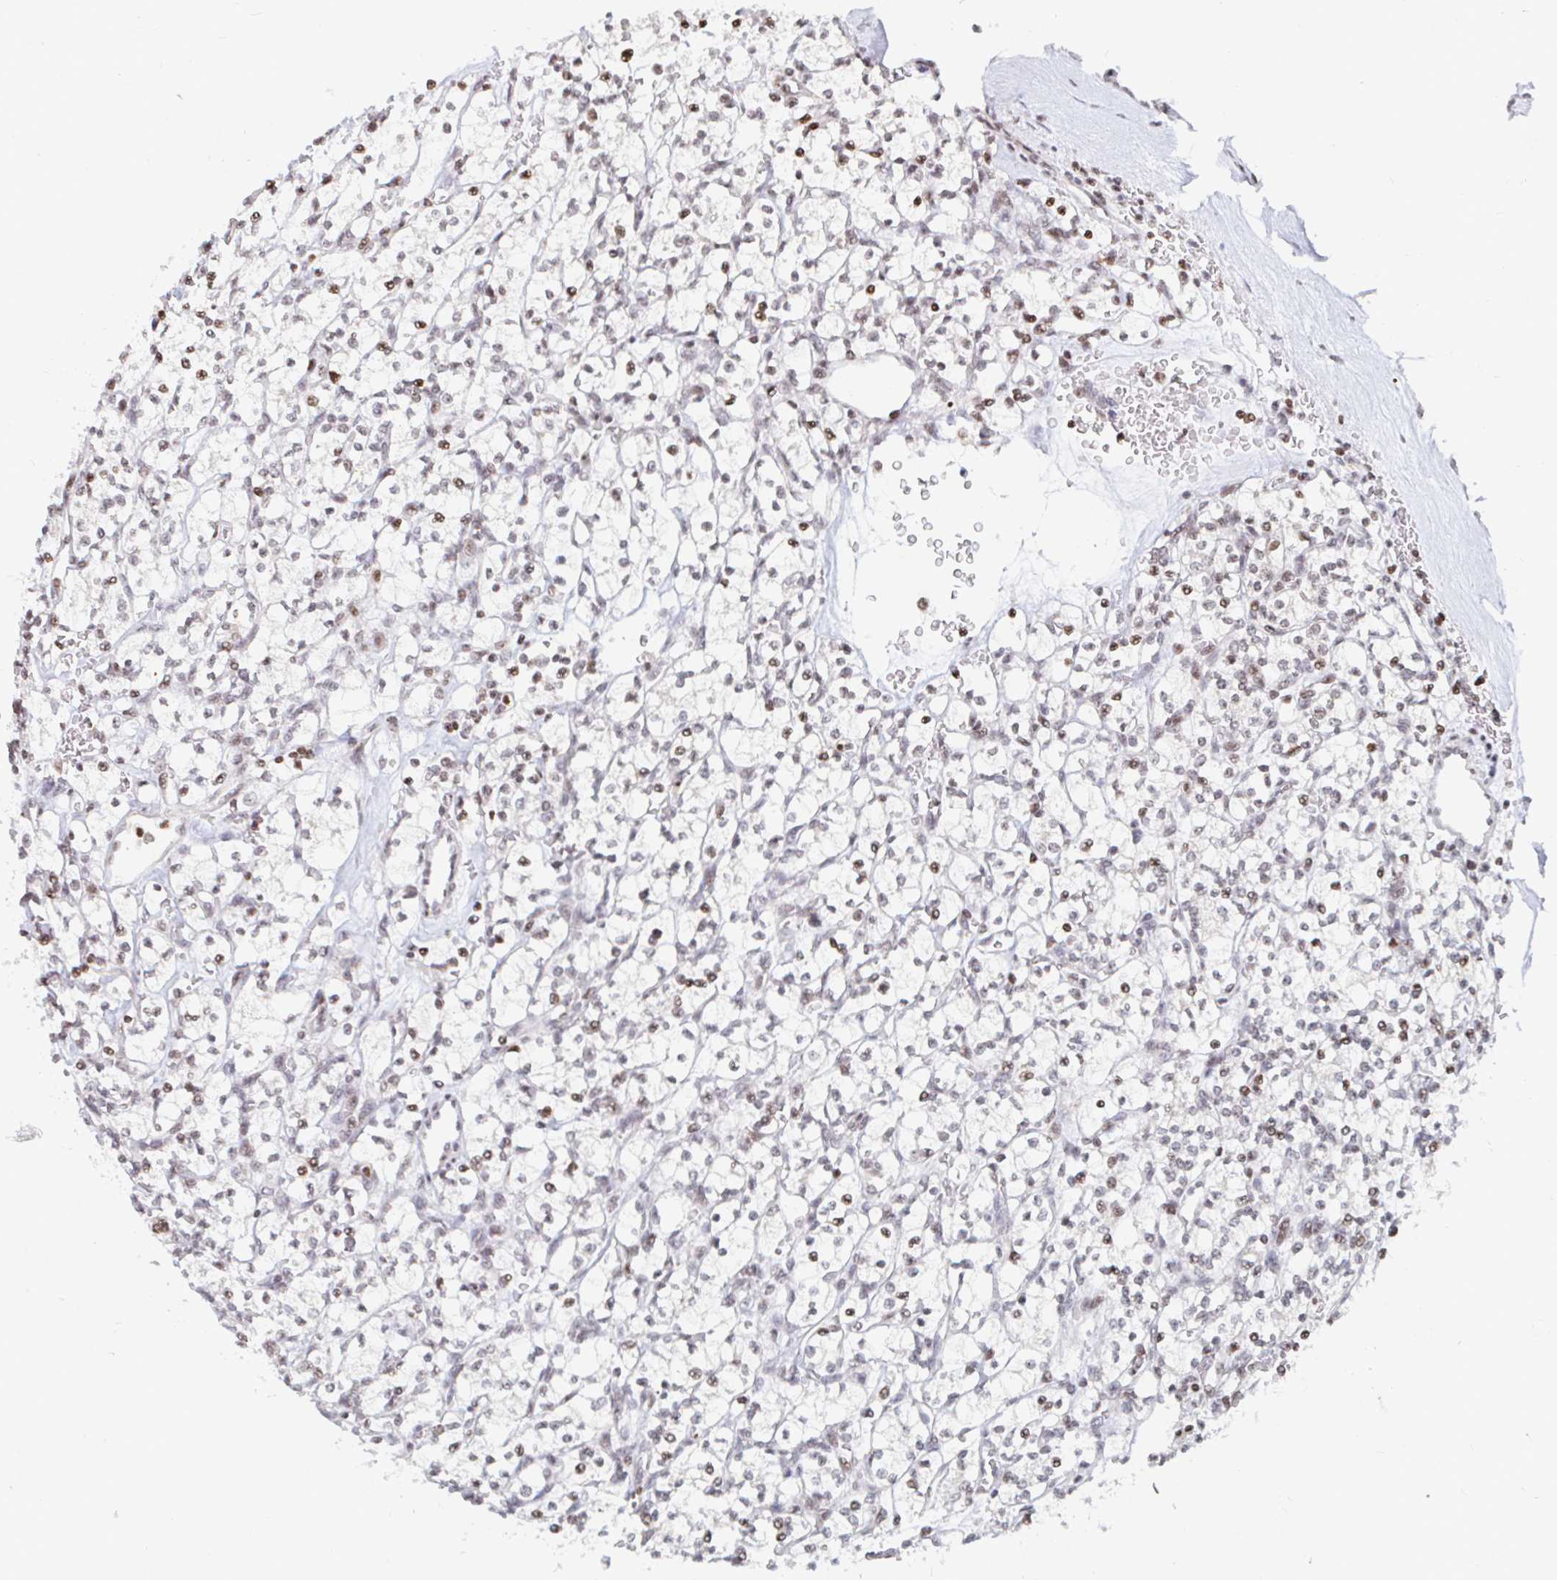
{"staining": {"intensity": "weak", "quantity": "25%-75%", "location": "nuclear"}, "tissue": "renal cancer", "cell_type": "Tumor cells", "image_type": "cancer", "snomed": [{"axis": "morphology", "description": "Adenocarcinoma, NOS"}, {"axis": "topography", "description": "Kidney"}], "caption": "Immunohistochemical staining of human adenocarcinoma (renal) displays low levels of weak nuclear protein expression in about 25%-75% of tumor cells. (DAB IHC, brown staining for protein, blue staining for nuclei).", "gene": "HOXC10", "patient": {"sex": "female", "age": 64}}